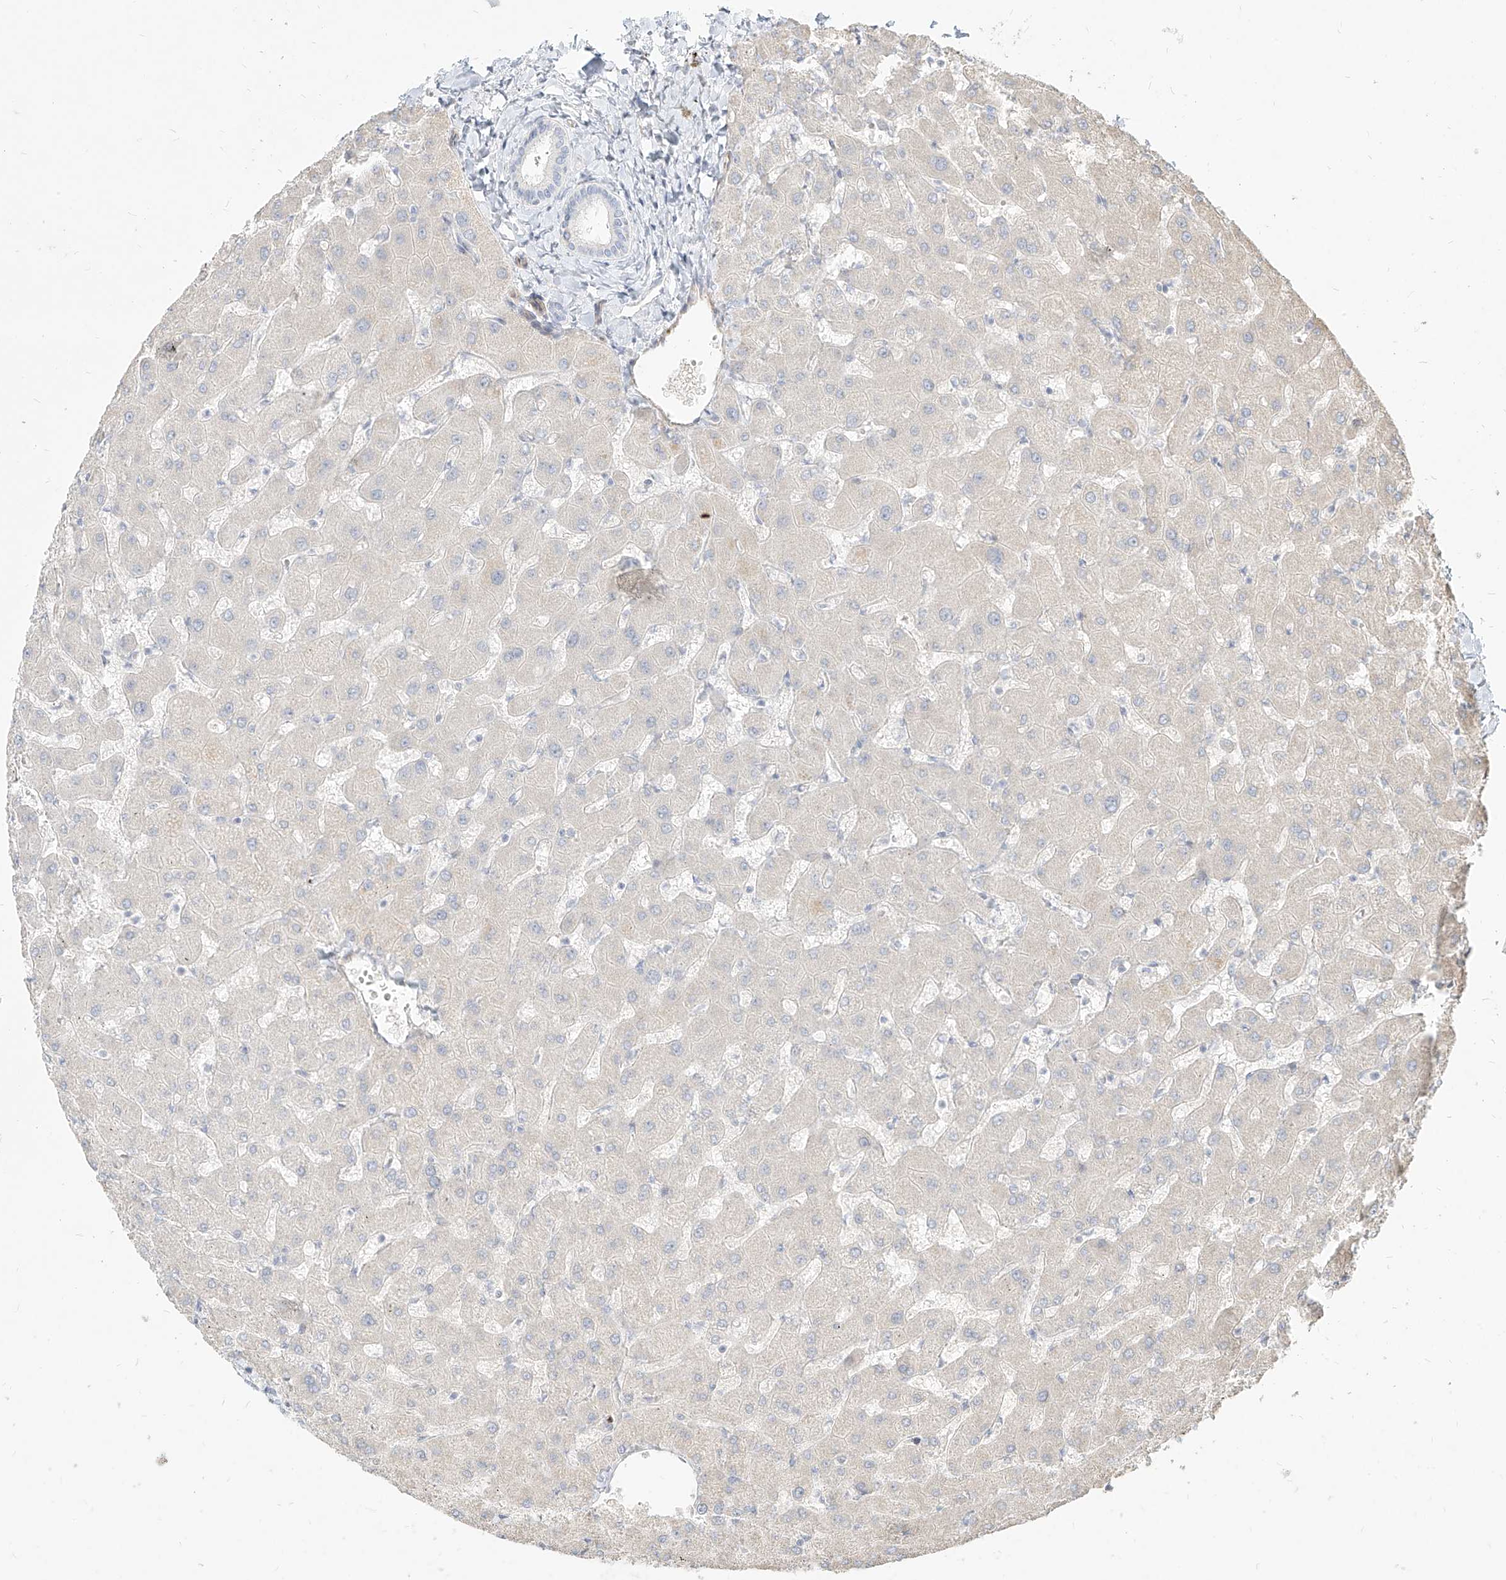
{"staining": {"intensity": "negative", "quantity": "none", "location": "none"}, "tissue": "liver", "cell_type": "Cholangiocytes", "image_type": "normal", "snomed": [{"axis": "morphology", "description": "Normal tissue, NOS"}, {"axis": "topography", "description": "Liver"}], "caption": "Protein analysis of normal liver demonstrates no significant expression in cholangiocytes.", "gene": "ITPKB", "patient": {"sex": "female", "age": 63}}